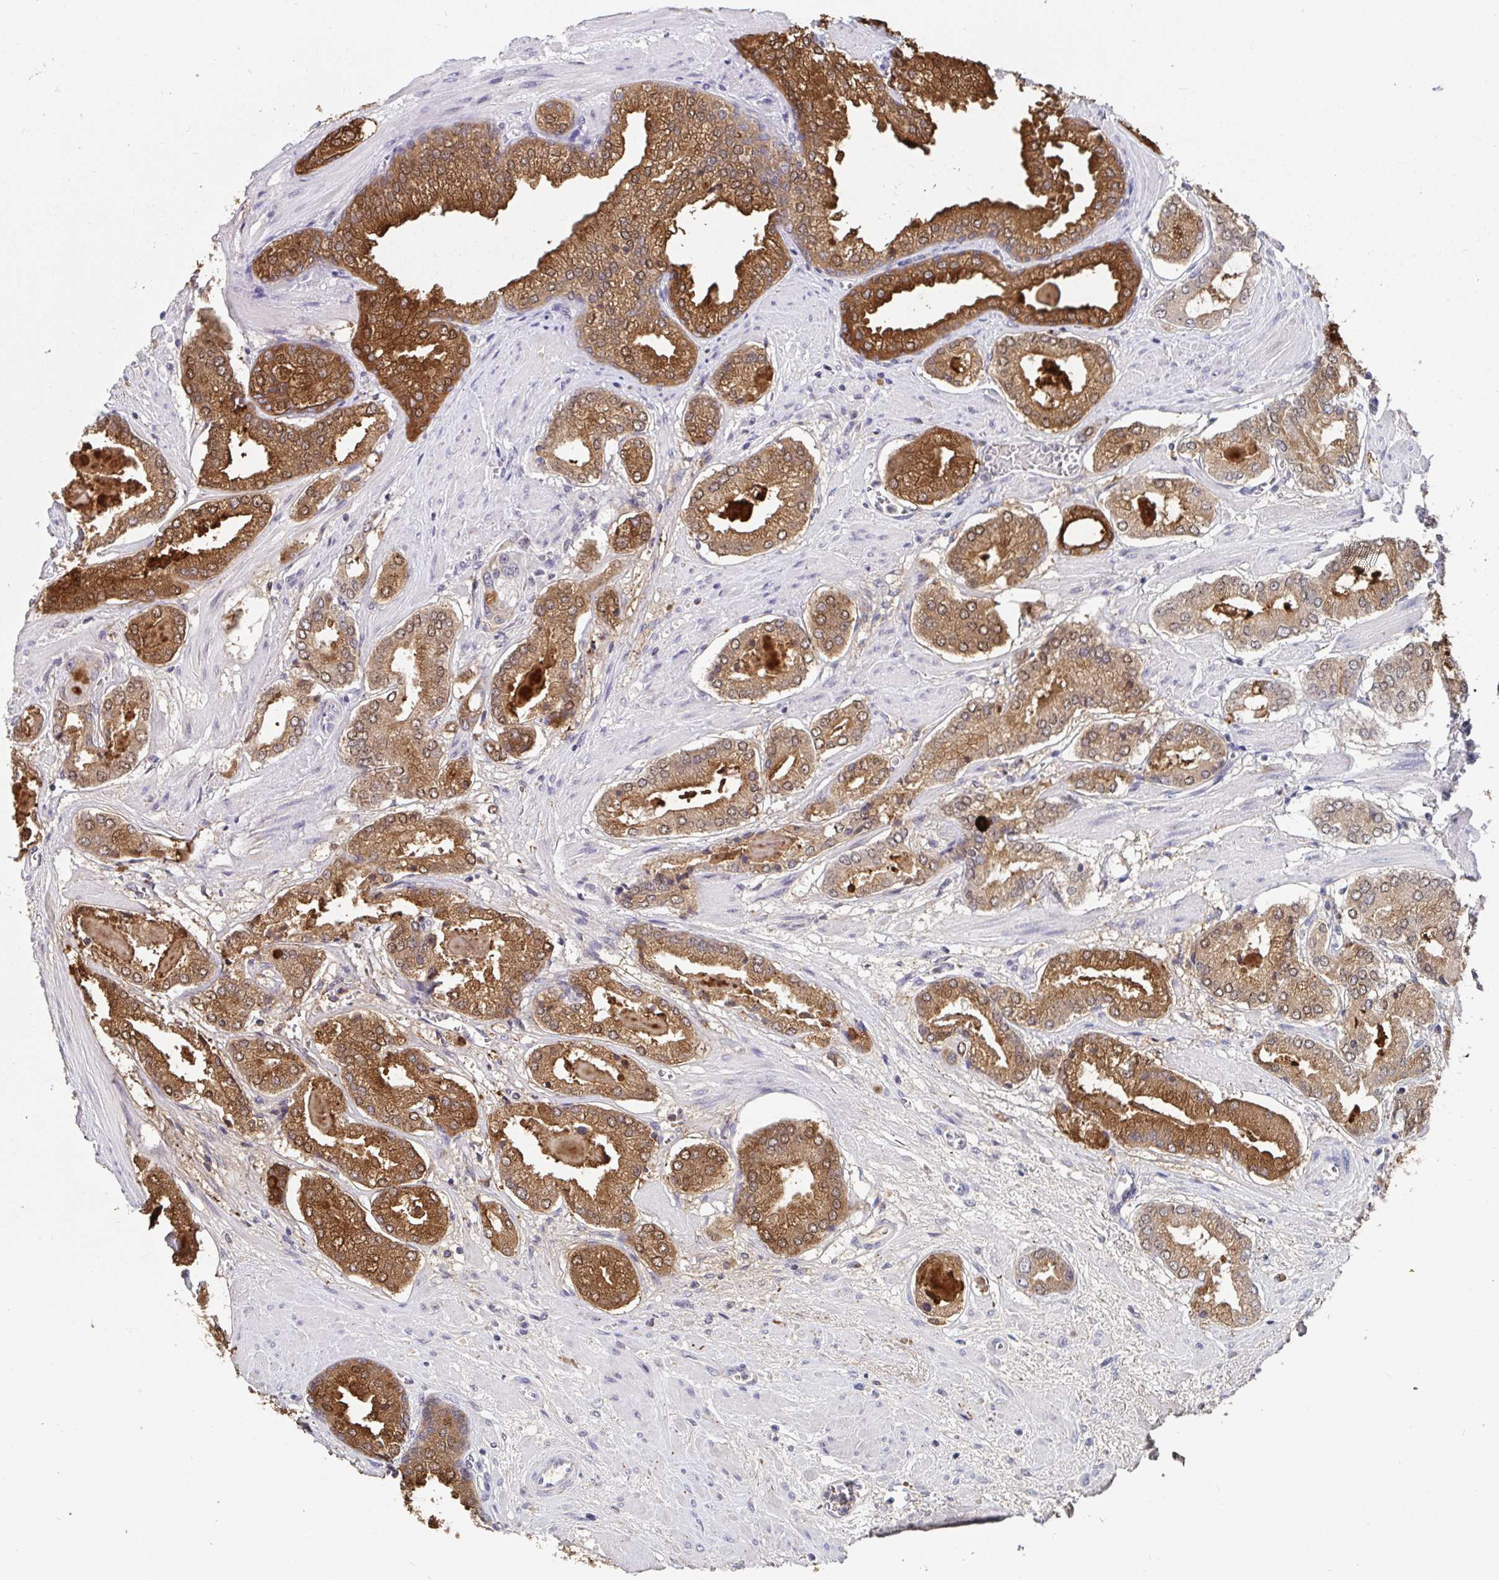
{"staining": {"intensity": "strong", "quantity": ">75%", "location": "cytoplasmic/membranous"}, "tissue": "prostate cancer", "cell_type": "Tumor cells", "image_type": "cancer", "snomed": [{"axis": "morphology", "description": "Adenocarcinoma, Low grade"}, {"axis": "topography", "description": "Prostate"}], "caption": "Prostate adenocarcinoma (low-grade) stained with IHC exhibits strong cytoplasmic/membranous expression in approximately >75% of tumor cells.", "gene": "WDR72", "patient": {"sex": "male", "age": 64}}